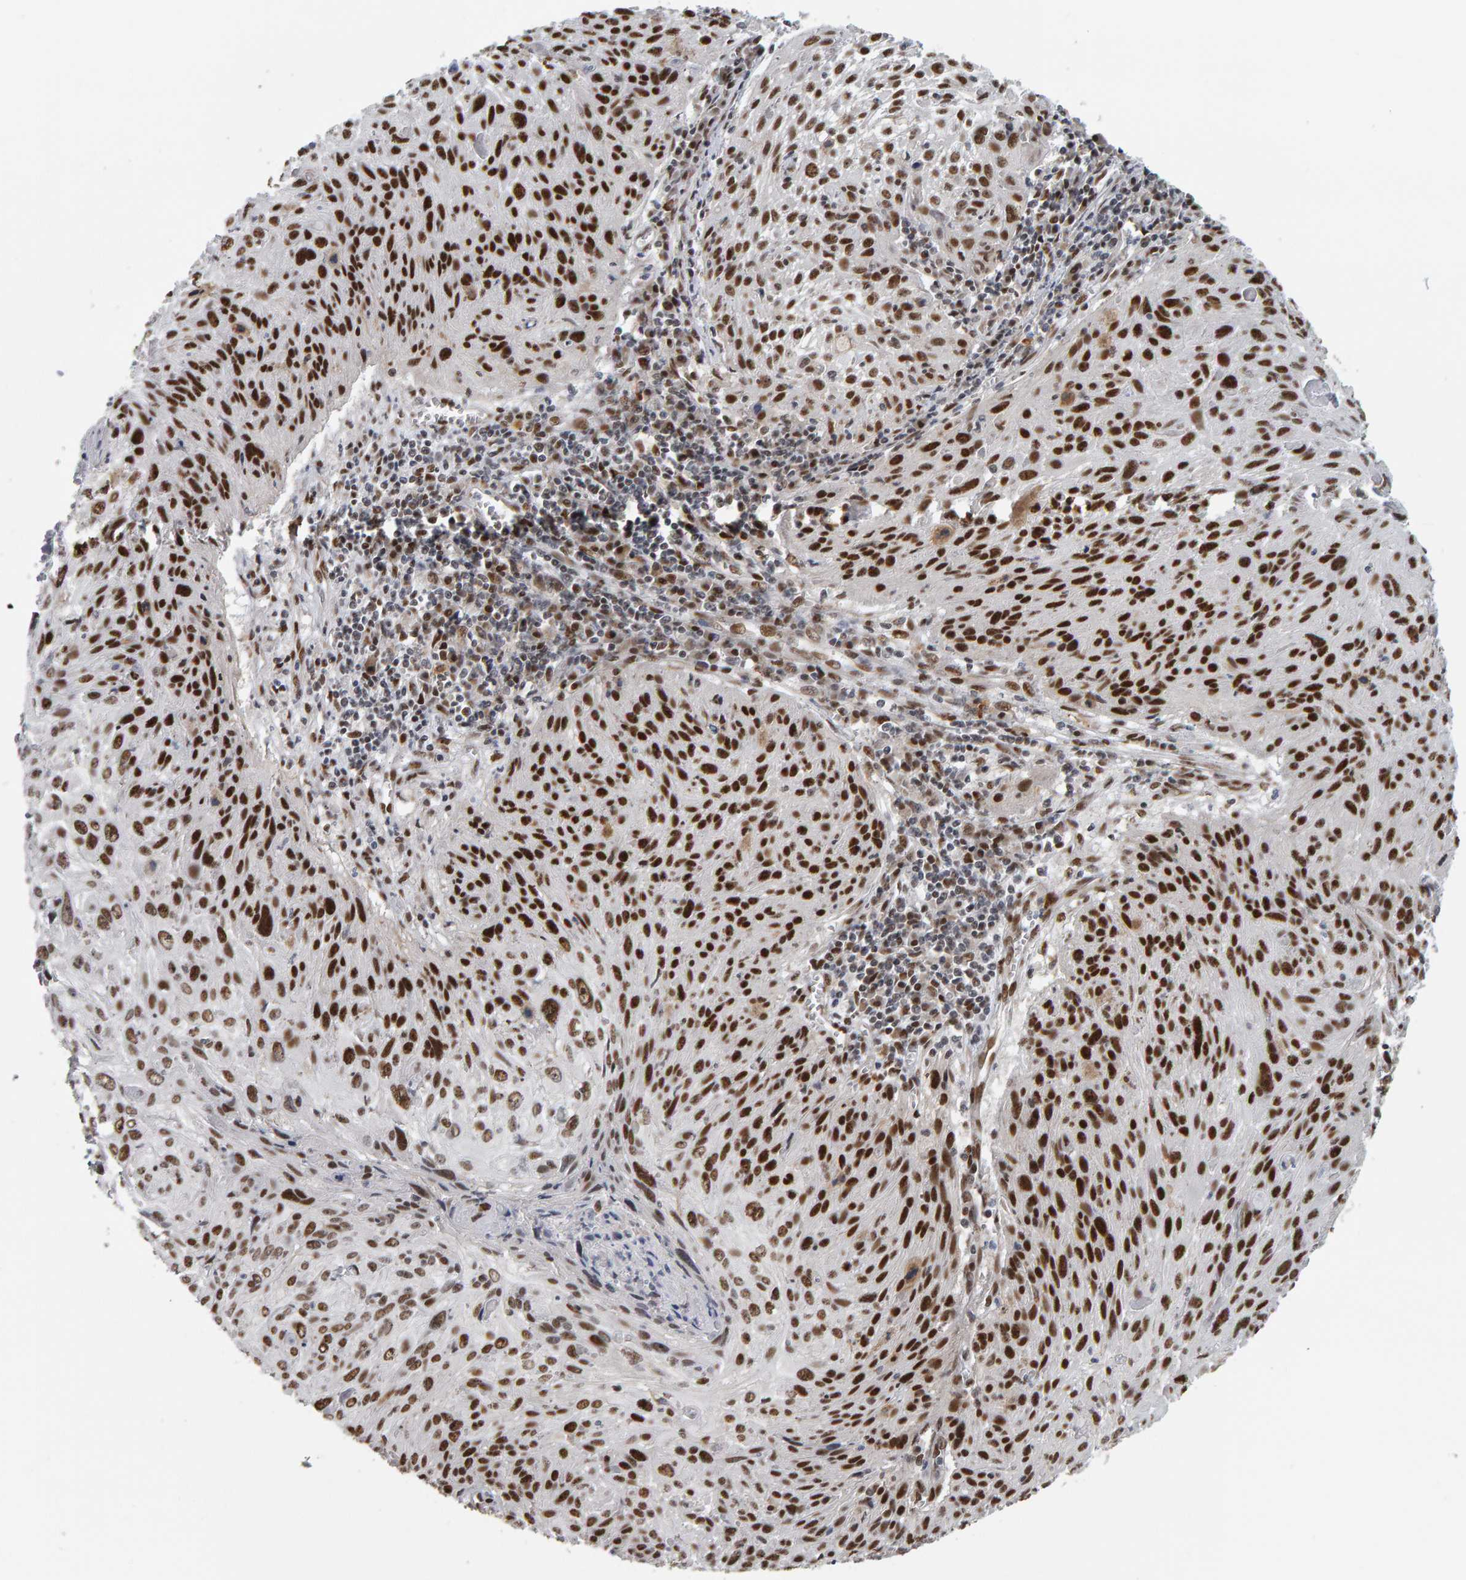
{"staining": {"intensity": "strong", "quantity": ">75%", "location": "nuclear"}, "tissue": "cervical cancer", "cell_type": "Tumor cells", "image_type": "cancer", "snomed": [{"axis": "morphology", "description": "Squamous cell carcinoma, NOS"}, {"axis": "topography", "description": "Cervix"}], "caption": "Immunohistochemical staining of human squamous cell carcinoma (cervical) demonstrates high levels of strong nuclear positivity in approximately >75% of tumor cells.", "gene": "ATF7IP", "patient": {"sex": "female", "age": 51}}